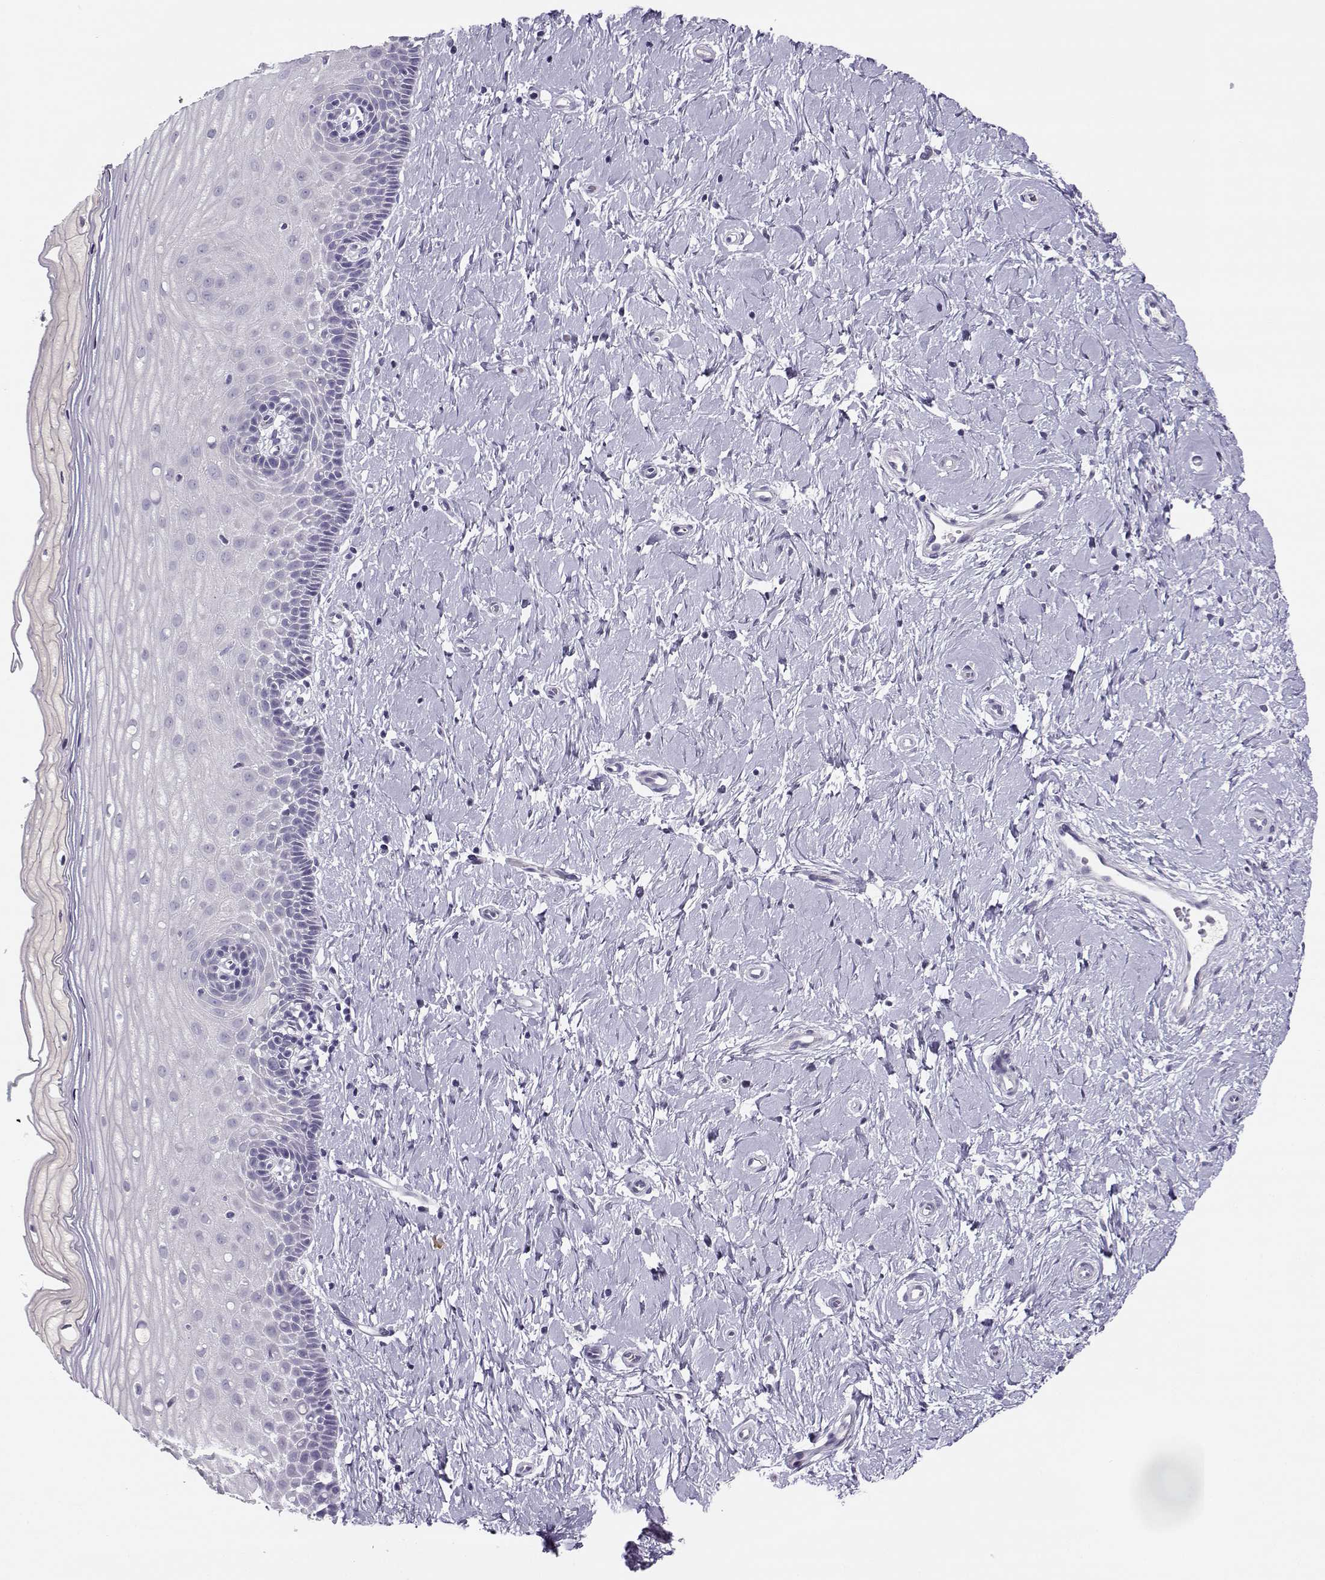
{"staining": {"intensity": "negative", "quantity": "none", "location": "none"}, "tissue": "cervix", "cell_type": "Glandular cells", "image_type": "normal", "snomed": [{"axis": "morphology", "description": "Normal tissue, NOS"}, {"axis": "topography", "description": "Cervix"}], "caption": "DAB immunohistochemical staining of benign human cervix demonstrates no significant staining in glandular cells. The staining was performed using DAB to visualize the protein expression in brown, while the nuclei were stained in blue with hematoxylin (Magnification: 20x).", "gene": "CFAP77", "patient": {"sex": "female", "age": 37}}